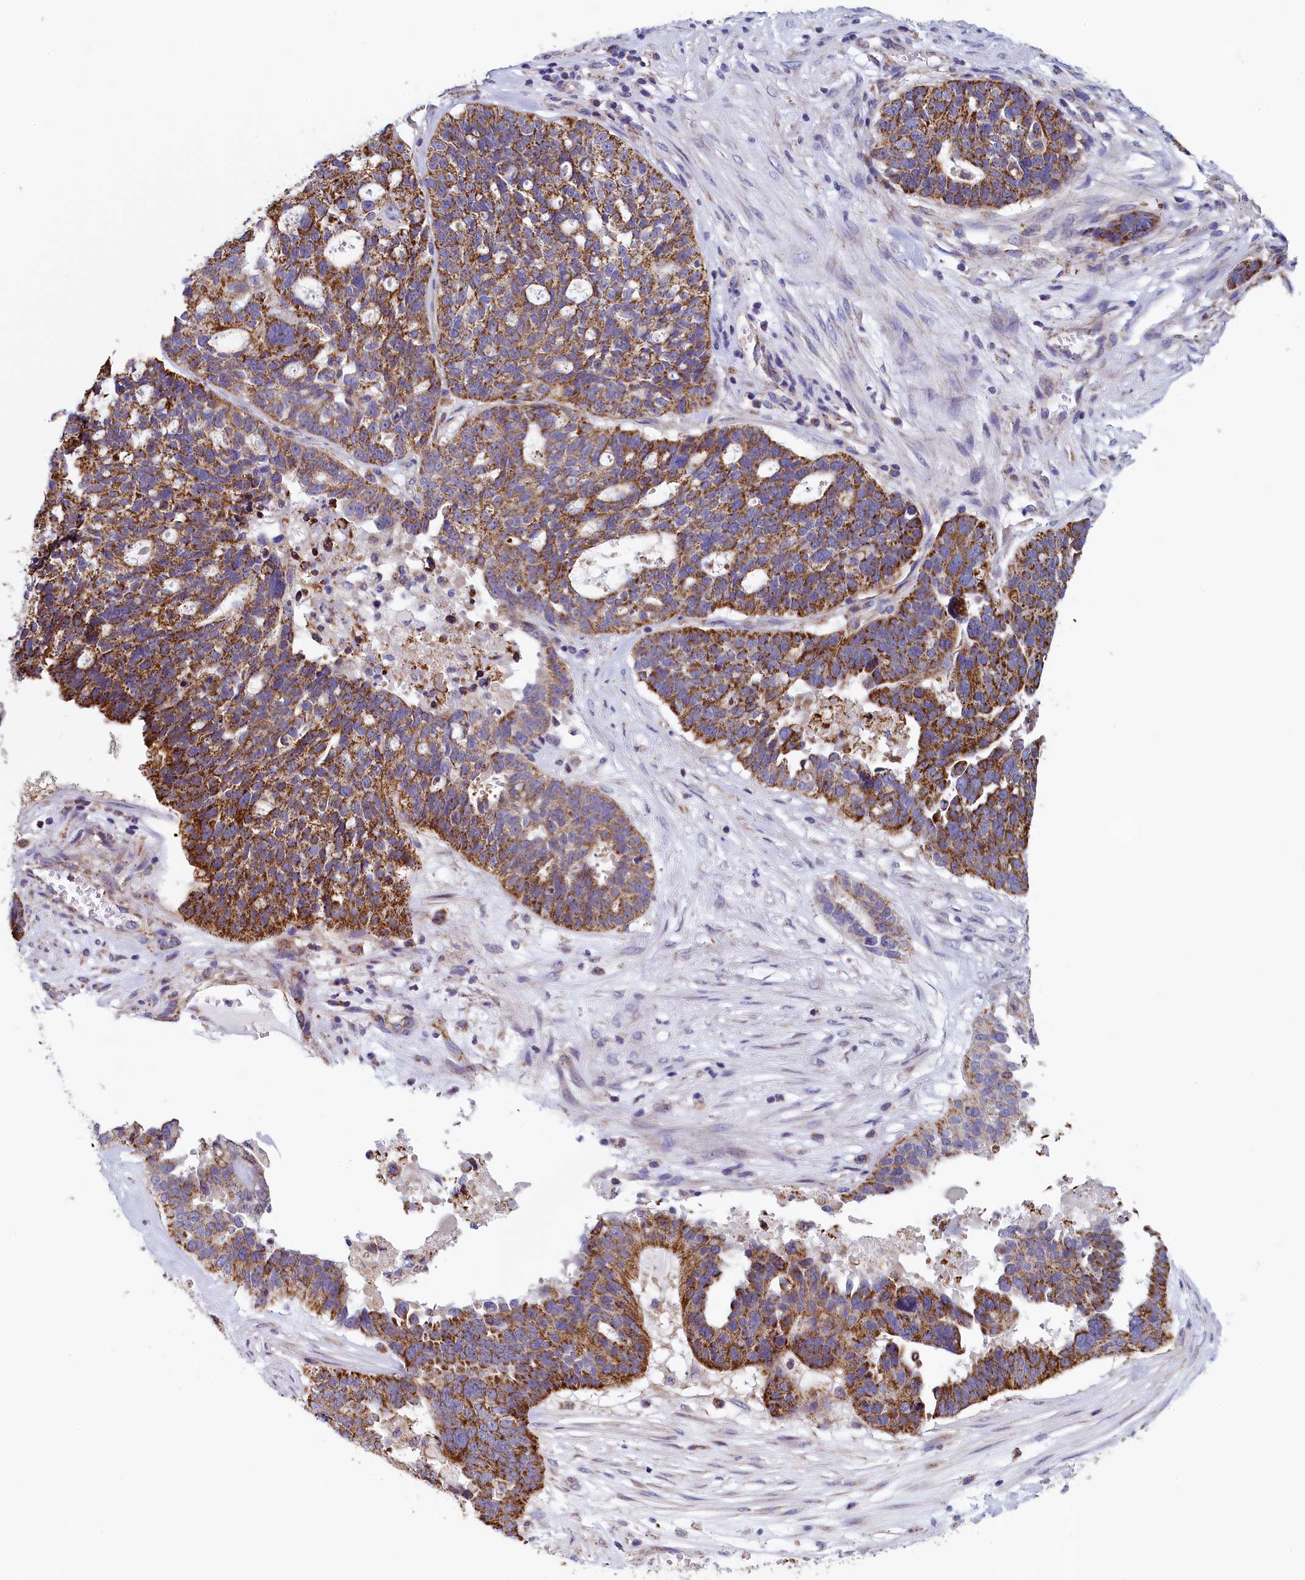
{"staining": {"intensity": "moderate", "quantity": ">75%", "location": "cytoplasmic/membranous"}, "tissue": "ovarian cancer", "cell_type": "Tumor cells", "image_type": "cancer", "snomed": [{"axis": "morphology", "description": "Cystadenocarcinoma, serous, NOS"}, {"axis": "topography", "description": "Ovary"}], "caption": "Moderate cytoplasmic/membranous staining is appreciated in about >75% of tumor cells in ovarian cancer (serous cystadenocarcinoma). The staining is performed using DAB (3,3'-diaminobenzidine) brown chromogen to label protein expression. The nuclei are counter-stained blue using hematoxylin.", "gene": "IFT122", "patient": {"sex": "female", "age": 59}}